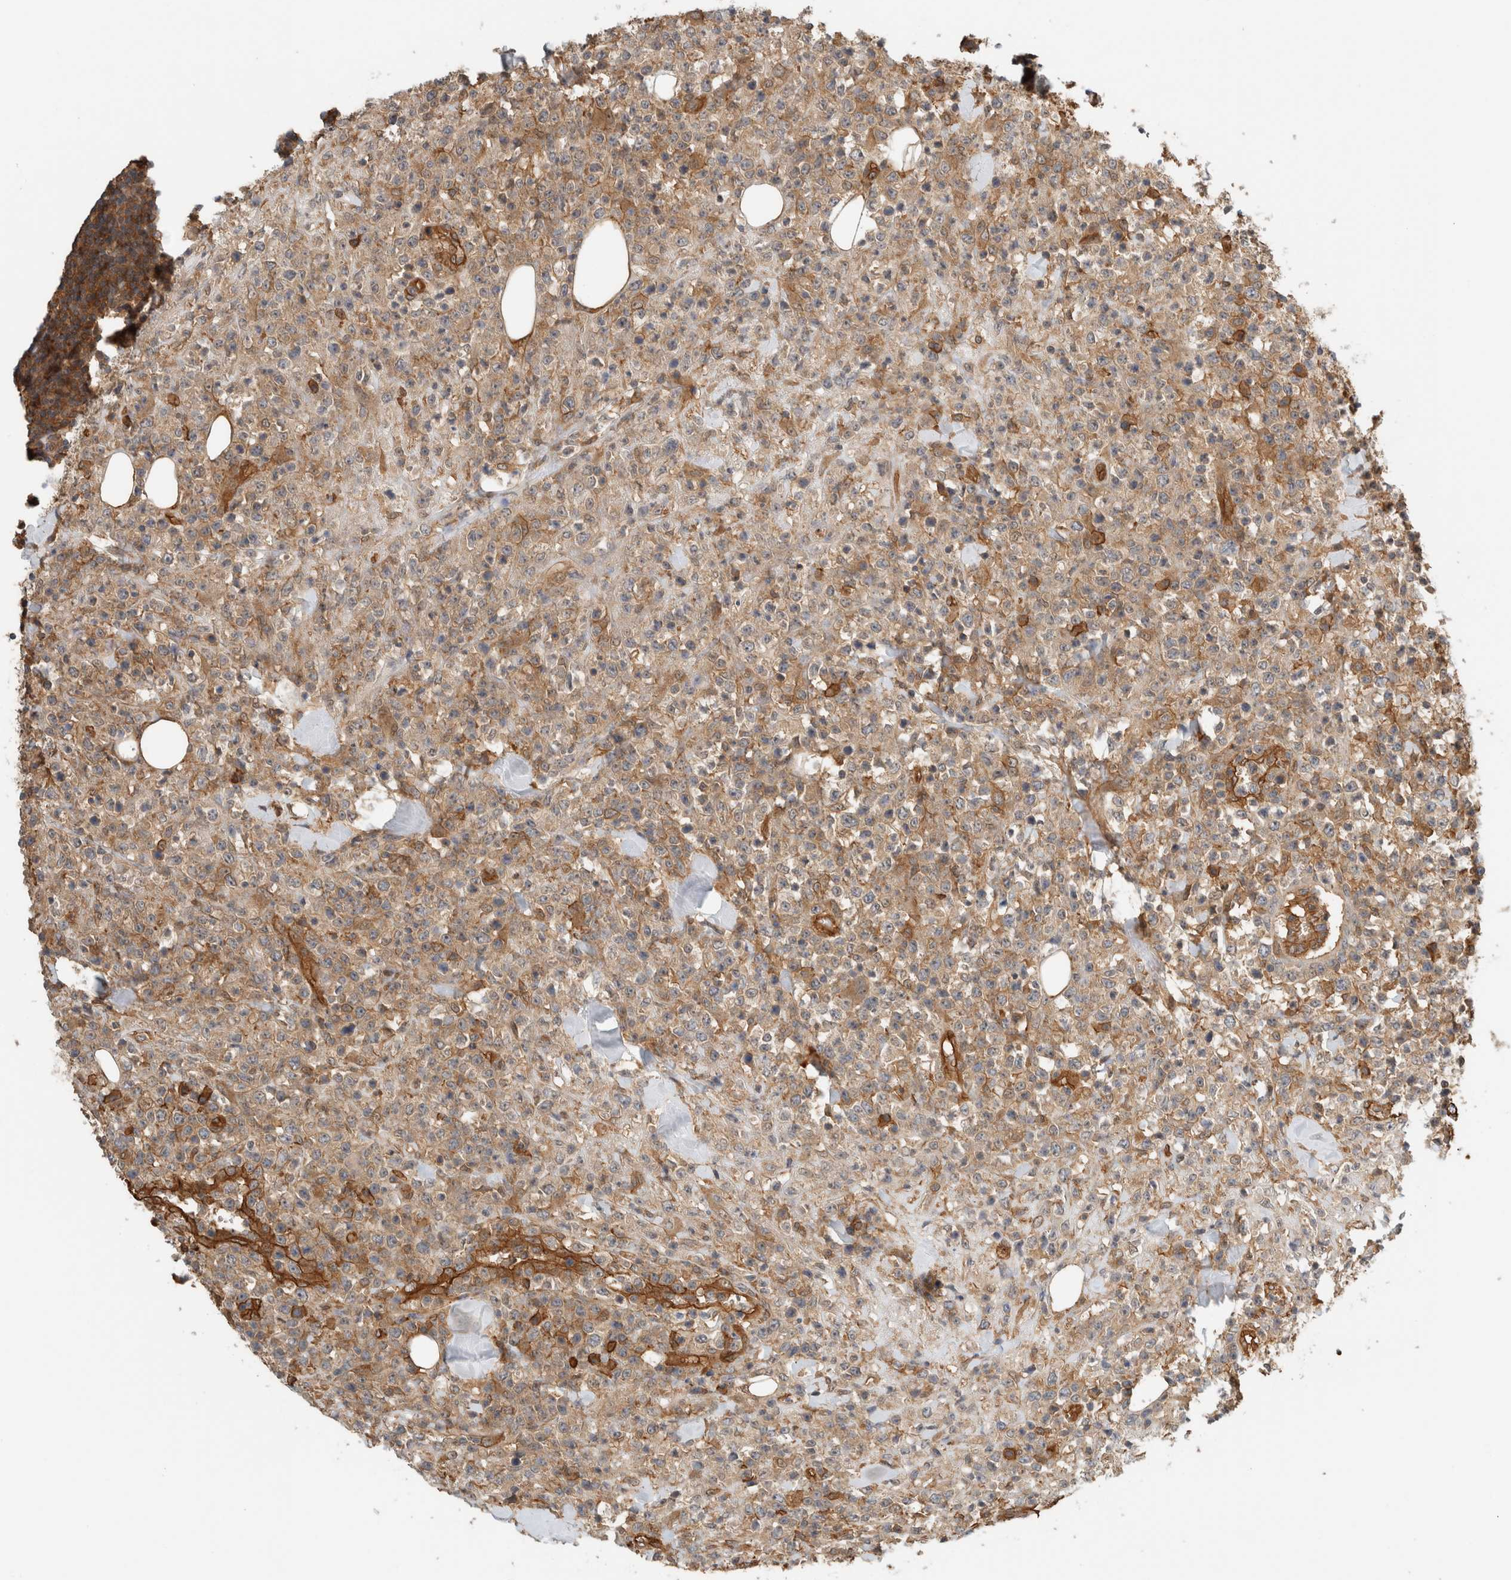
{"staining": {"intensity": "weak", "quantity": "25%-75%", "location": "cytoplasmic/membranous"}, "tissue": "lymphoma", "cell_type": "Tumor cells", "image_type": "cancer", "snomed": [{"axis": "morphology", "description": "Malignant lymphoma, non-Hodgkin's type, High grade"}, {"axis": "topography", "description": "Colon"}], "caption": "This is an image of immunohistochemistry staining of lymphoma, which shows weak staining in the cytoplasmic/membranous of tumor cells.", "gene": "PFDN4", "patient": {"sex": "female", "age": 53}}